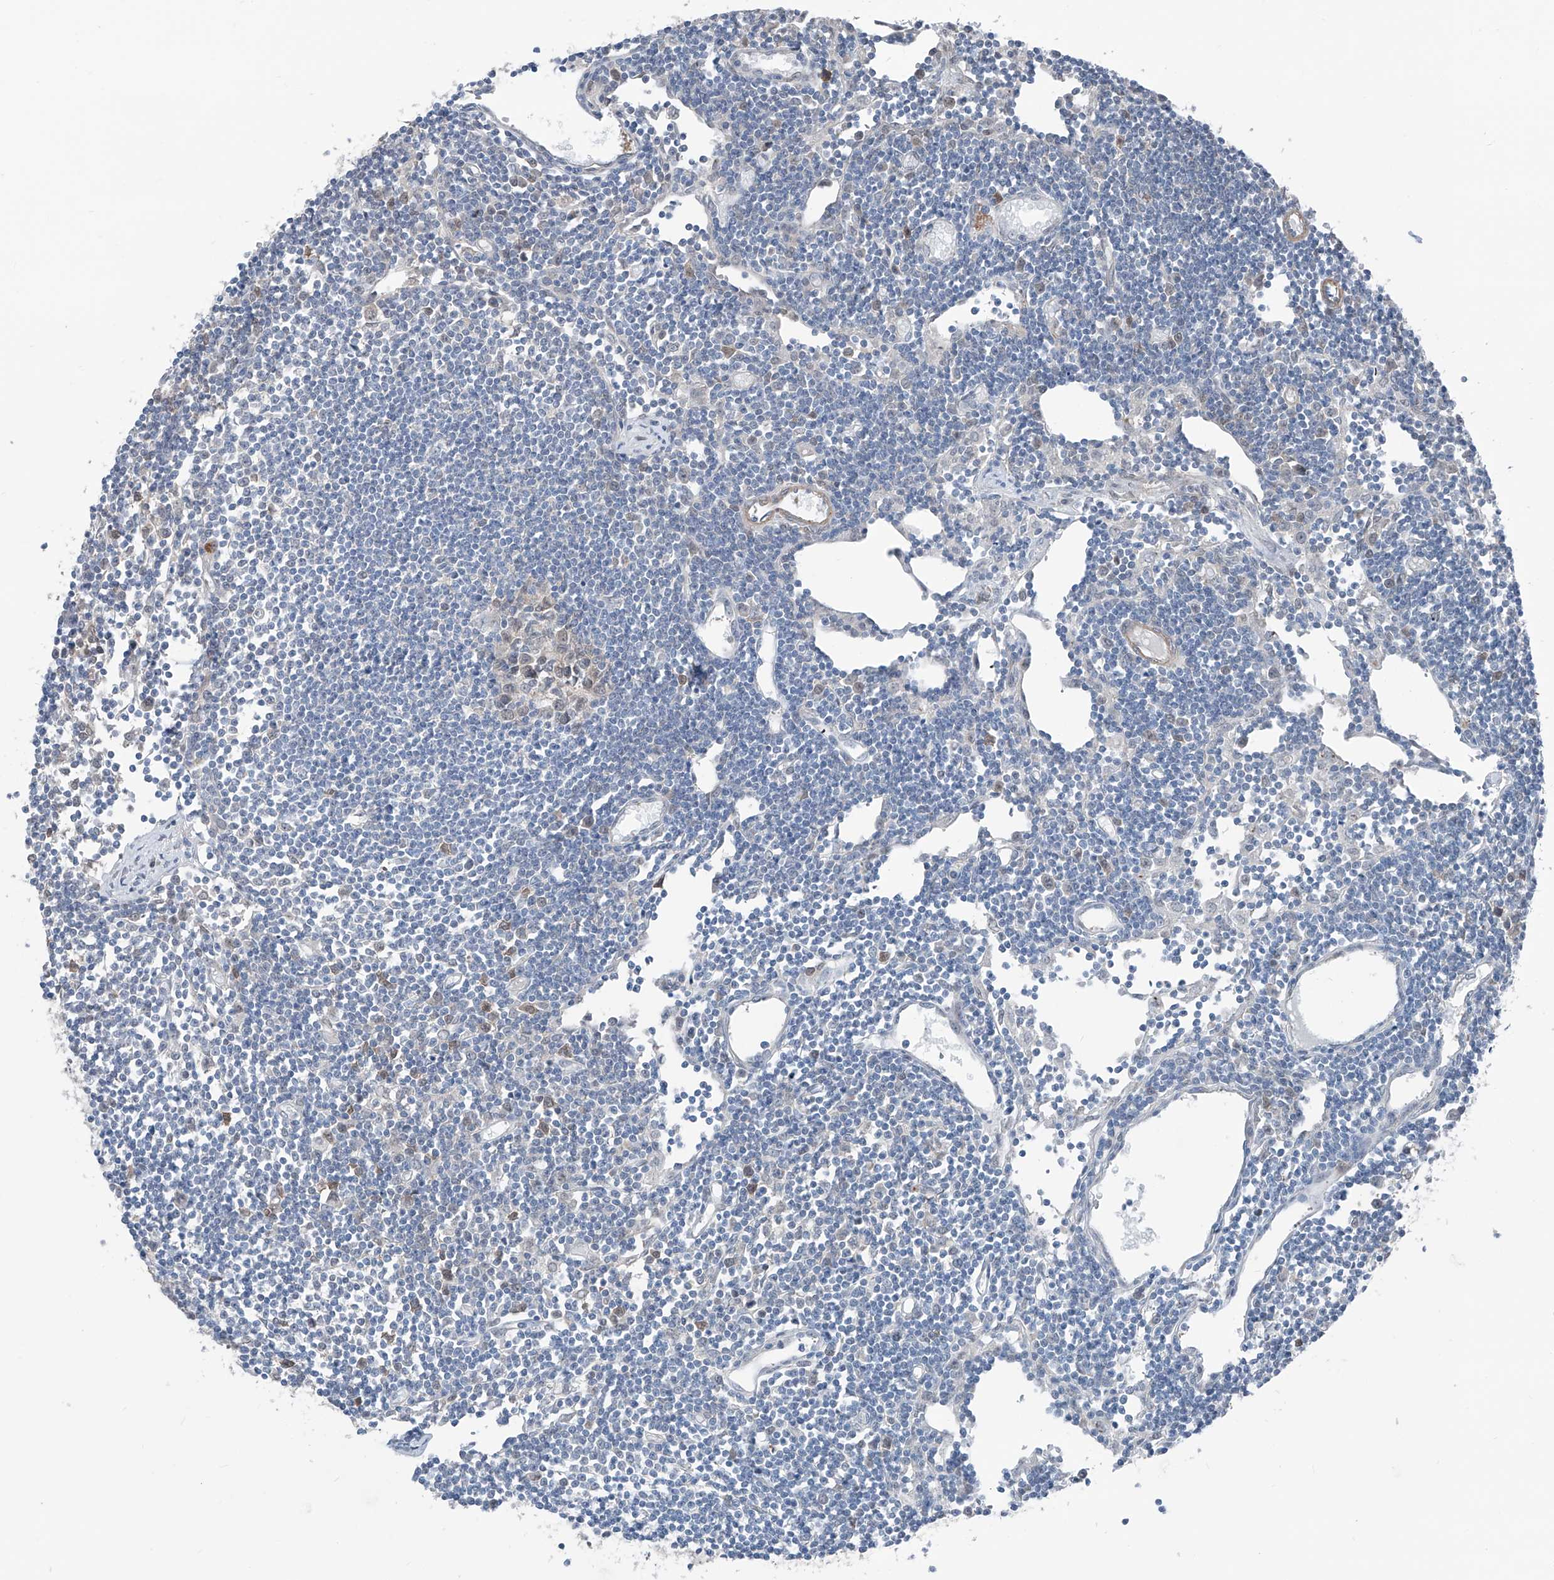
{"staining": {"intensity": "weak", "quantity": "<25%", "location": "cytoplasmic/membranous,nuclear"}, "tissue": "lymph node", "cell_type": "Germinal center cells", "image_type": "normal", "snomed": [{"axis": "morphology", "description": "Normal tissue, NOS"}, {"axis": "topography", "description": "Lymph node"}], "caption": "Immunohistochemical staining of benign human lymph node shows no significant staining in germinal center cells. (Brightfield microscopy of DAB (3,3'-diaminobenzidine) immunohistochemistry at high magnification).", "gene": "HSPB11", "patient": {"sex": "female", "age": 11}}